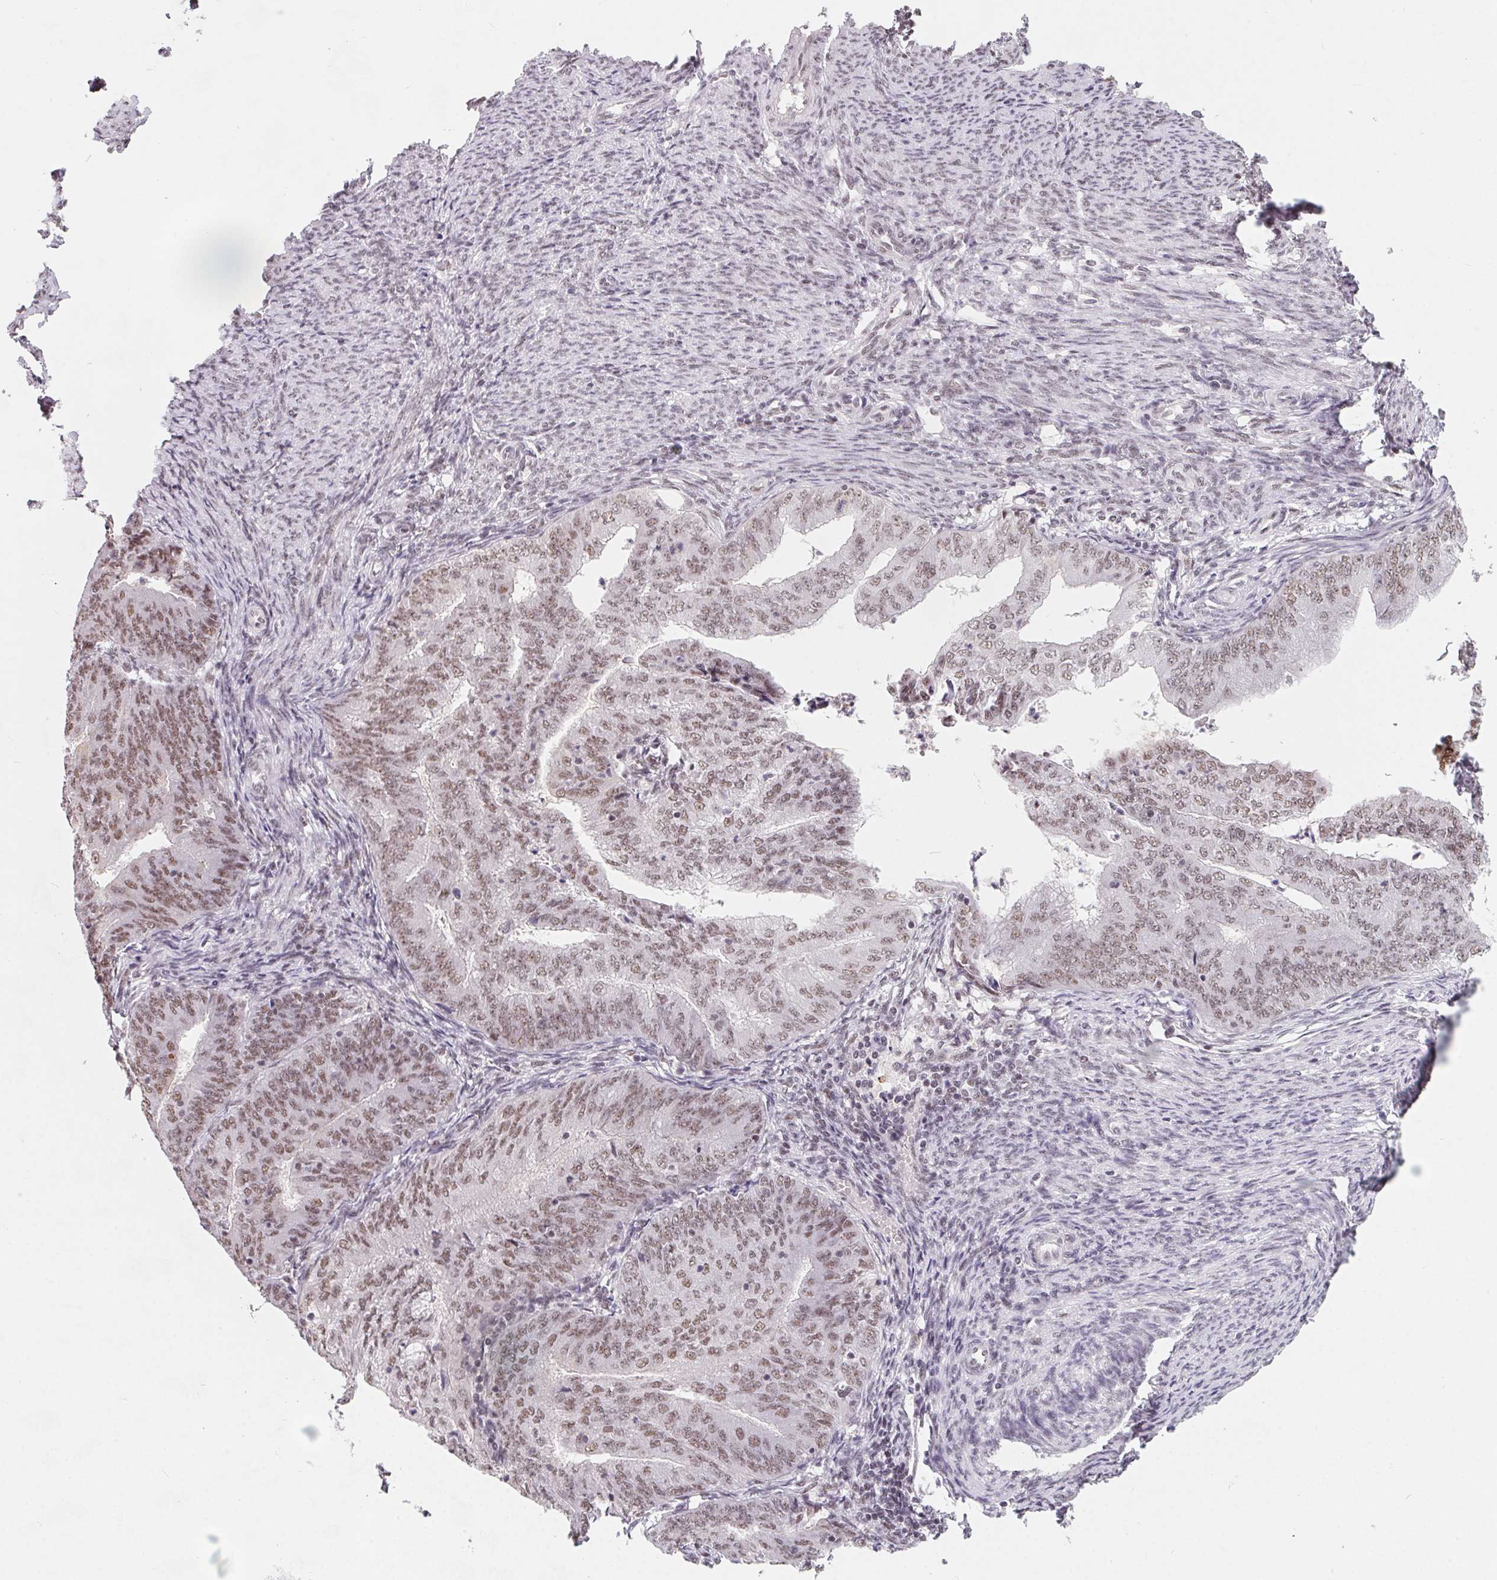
{"staining": {"intensity": "moderate", "quantity": ">75%", "location": "nuclear"}, "tissue": "endometrial cancer", "cell_type": "Tumor cells", "image_type": "cancer", "snomed": [{"axis": "morphology", "description": "Adenocarcinoma, NOS"}, {"axis": "topography", "description": "Endometrium"}], "caption": "A brown stain highlights moderate nuclear positivity of a protein in human endometrial adenocarcinoma tumor cells.", "gene": "TCERG1", "patient": {"sex": "female", "age": 57}}